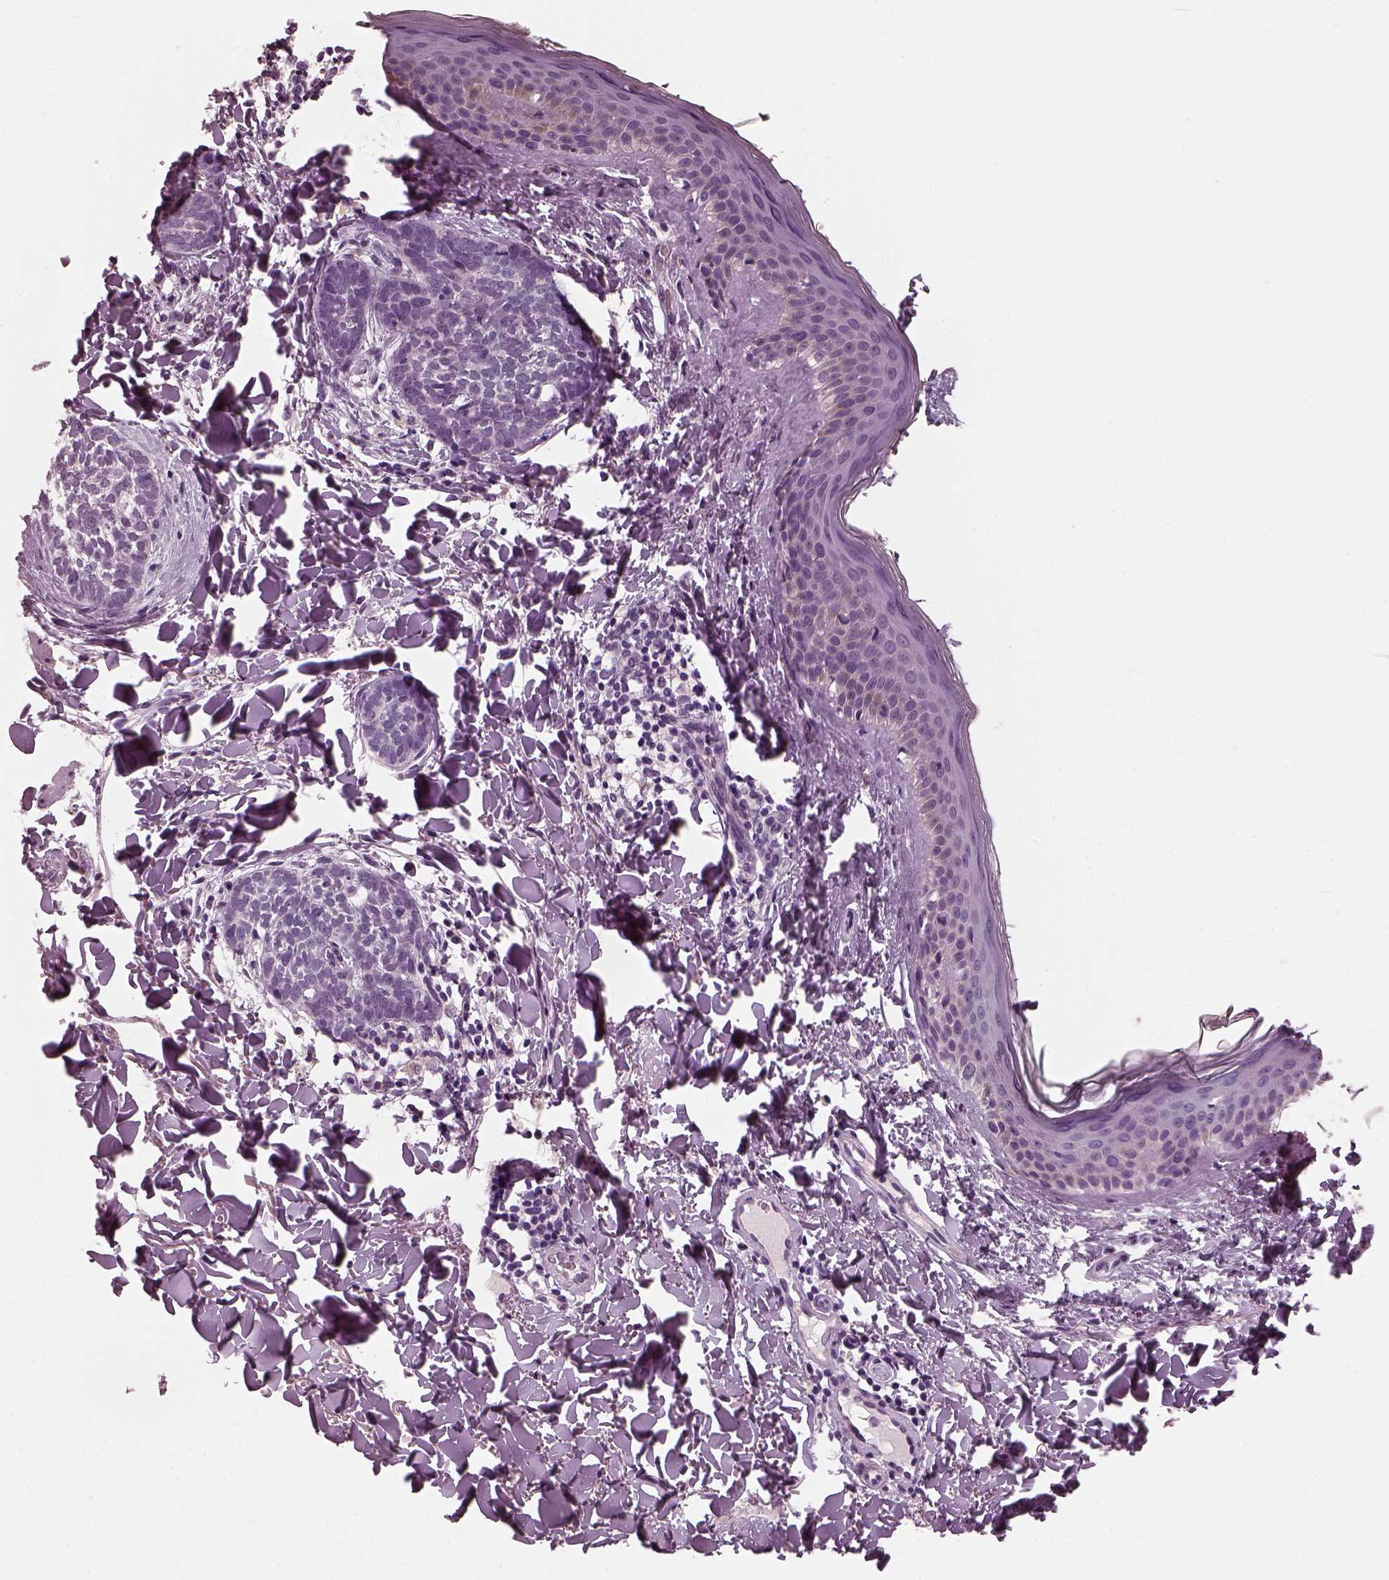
{"staining": {"intensity": "negative", "quantity": "none", "location": "none"}, "tissue": "skin cancer", "cell_type": "Tumor cells", "image_type": "cancer", "snomed": [{"axis": "morphology", "description": "Normal tissue, NOS"}, {"axis": "morphology", "description": "Basal cell carcinoma"}, {"axis": "topography", "description": "Skin"}], "caption": "DAB (3,3'-diaminobenzidine) immunohistochemical staining of skin cancer demonstrates no significant expression in tumor cells. (IHC, brightfield microscopy, high magnification).", "gene": "RCVRN", "patient": {"sex": "male", "age": 46}}